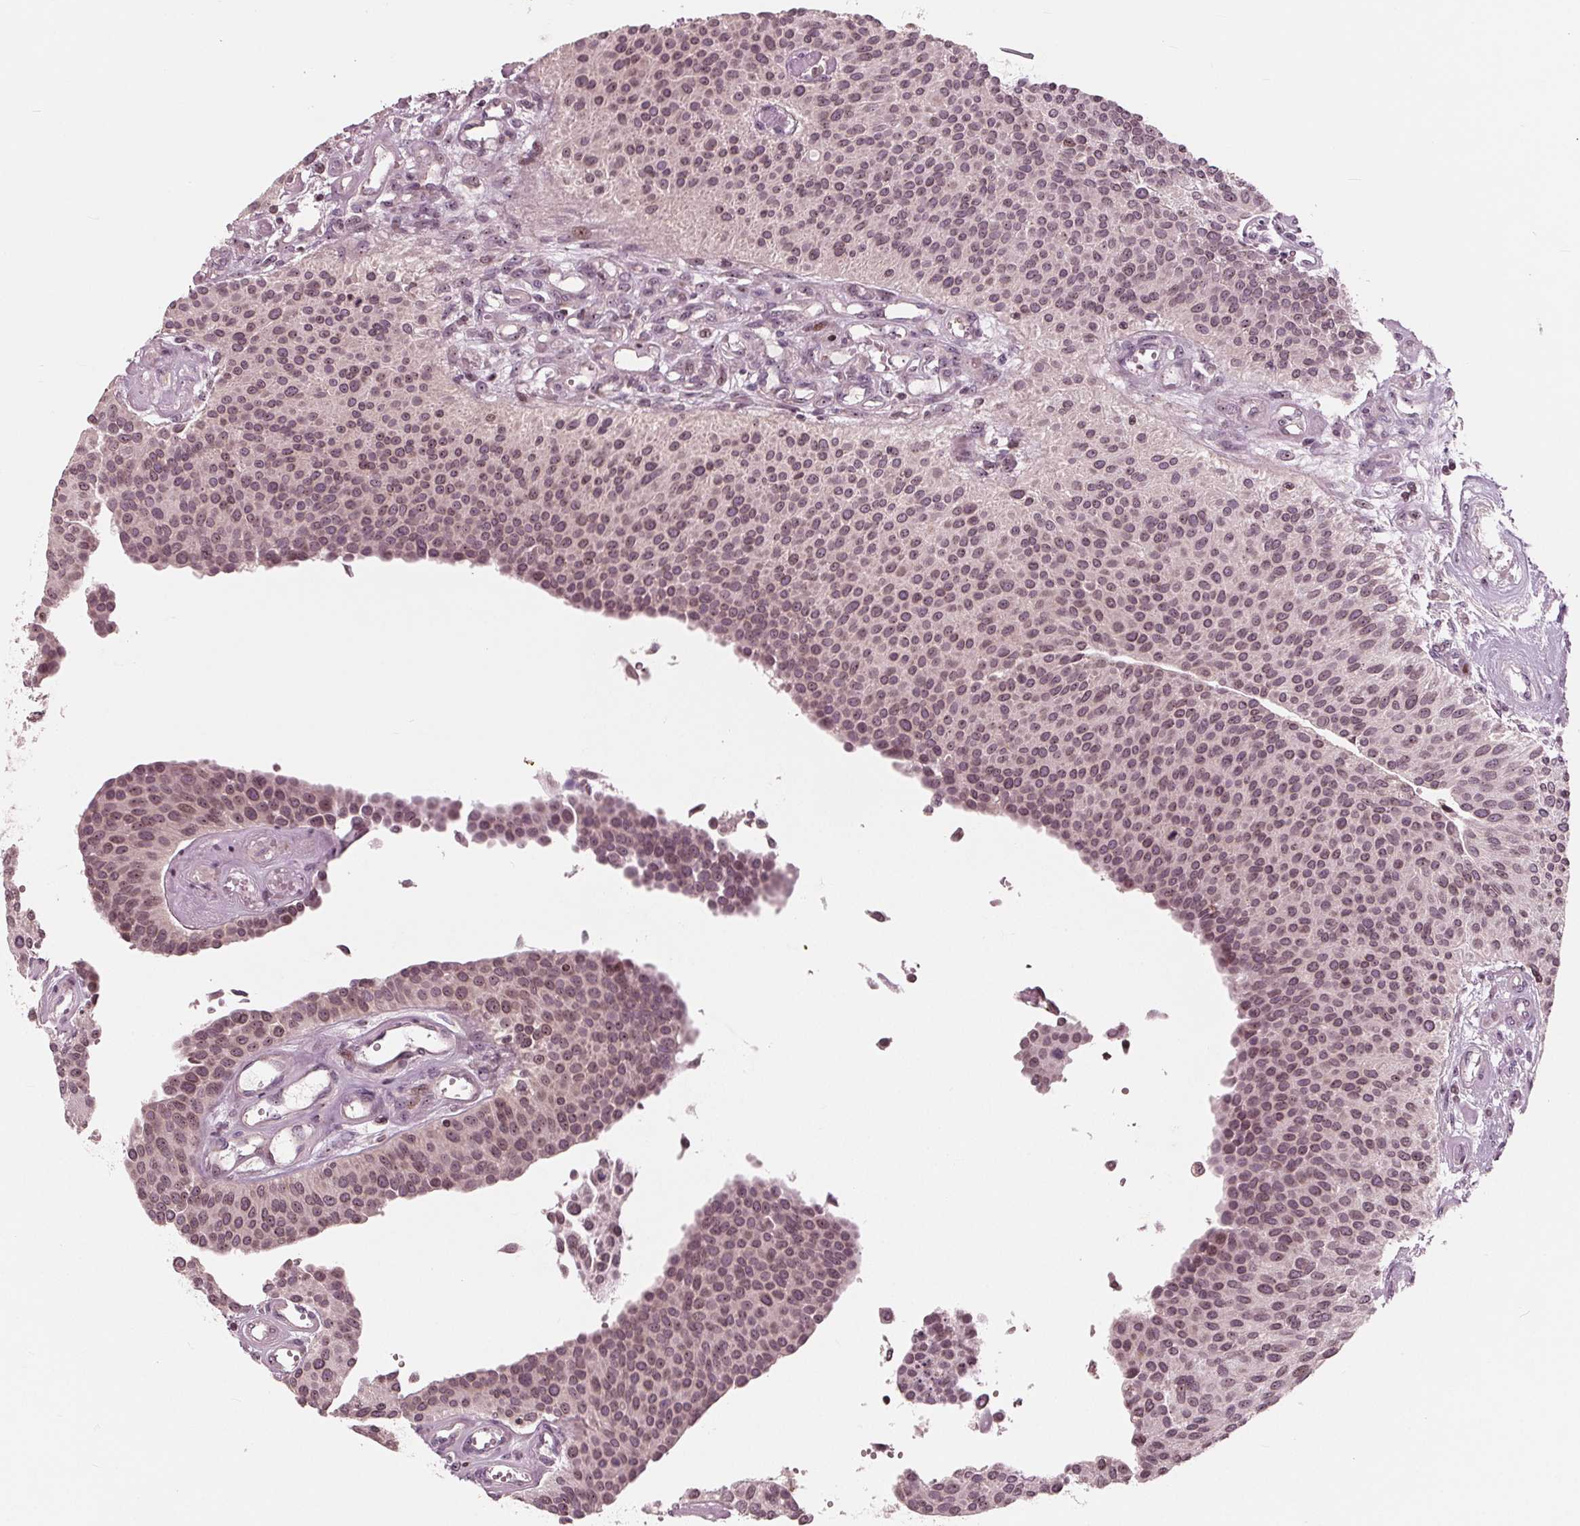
{"staining": {"intensity": "weak", "quantity": ">75%", "location": "cytoplasmic/membranous,nuclear"}, "tissue": "urothelial cancer", "cell_type": "Tumor cells", "image_type": "cancer", "snomed": [{"axis": "morphology", "description": "Urothelial carcinoma, NOS"}, {"axis": "topography", "description": "Urinary bladder"}], "caption": "The photomicrograph shows a brown stain indicating the presence of a protein in the cytoplasmic/membranous and nuclear of tumor cells in urothelial cancer. (DAB = brown stain, brightfield microscopy at high magnification).", "gene": "NUP210", "patient": {"sex": "male", "age": 55}}